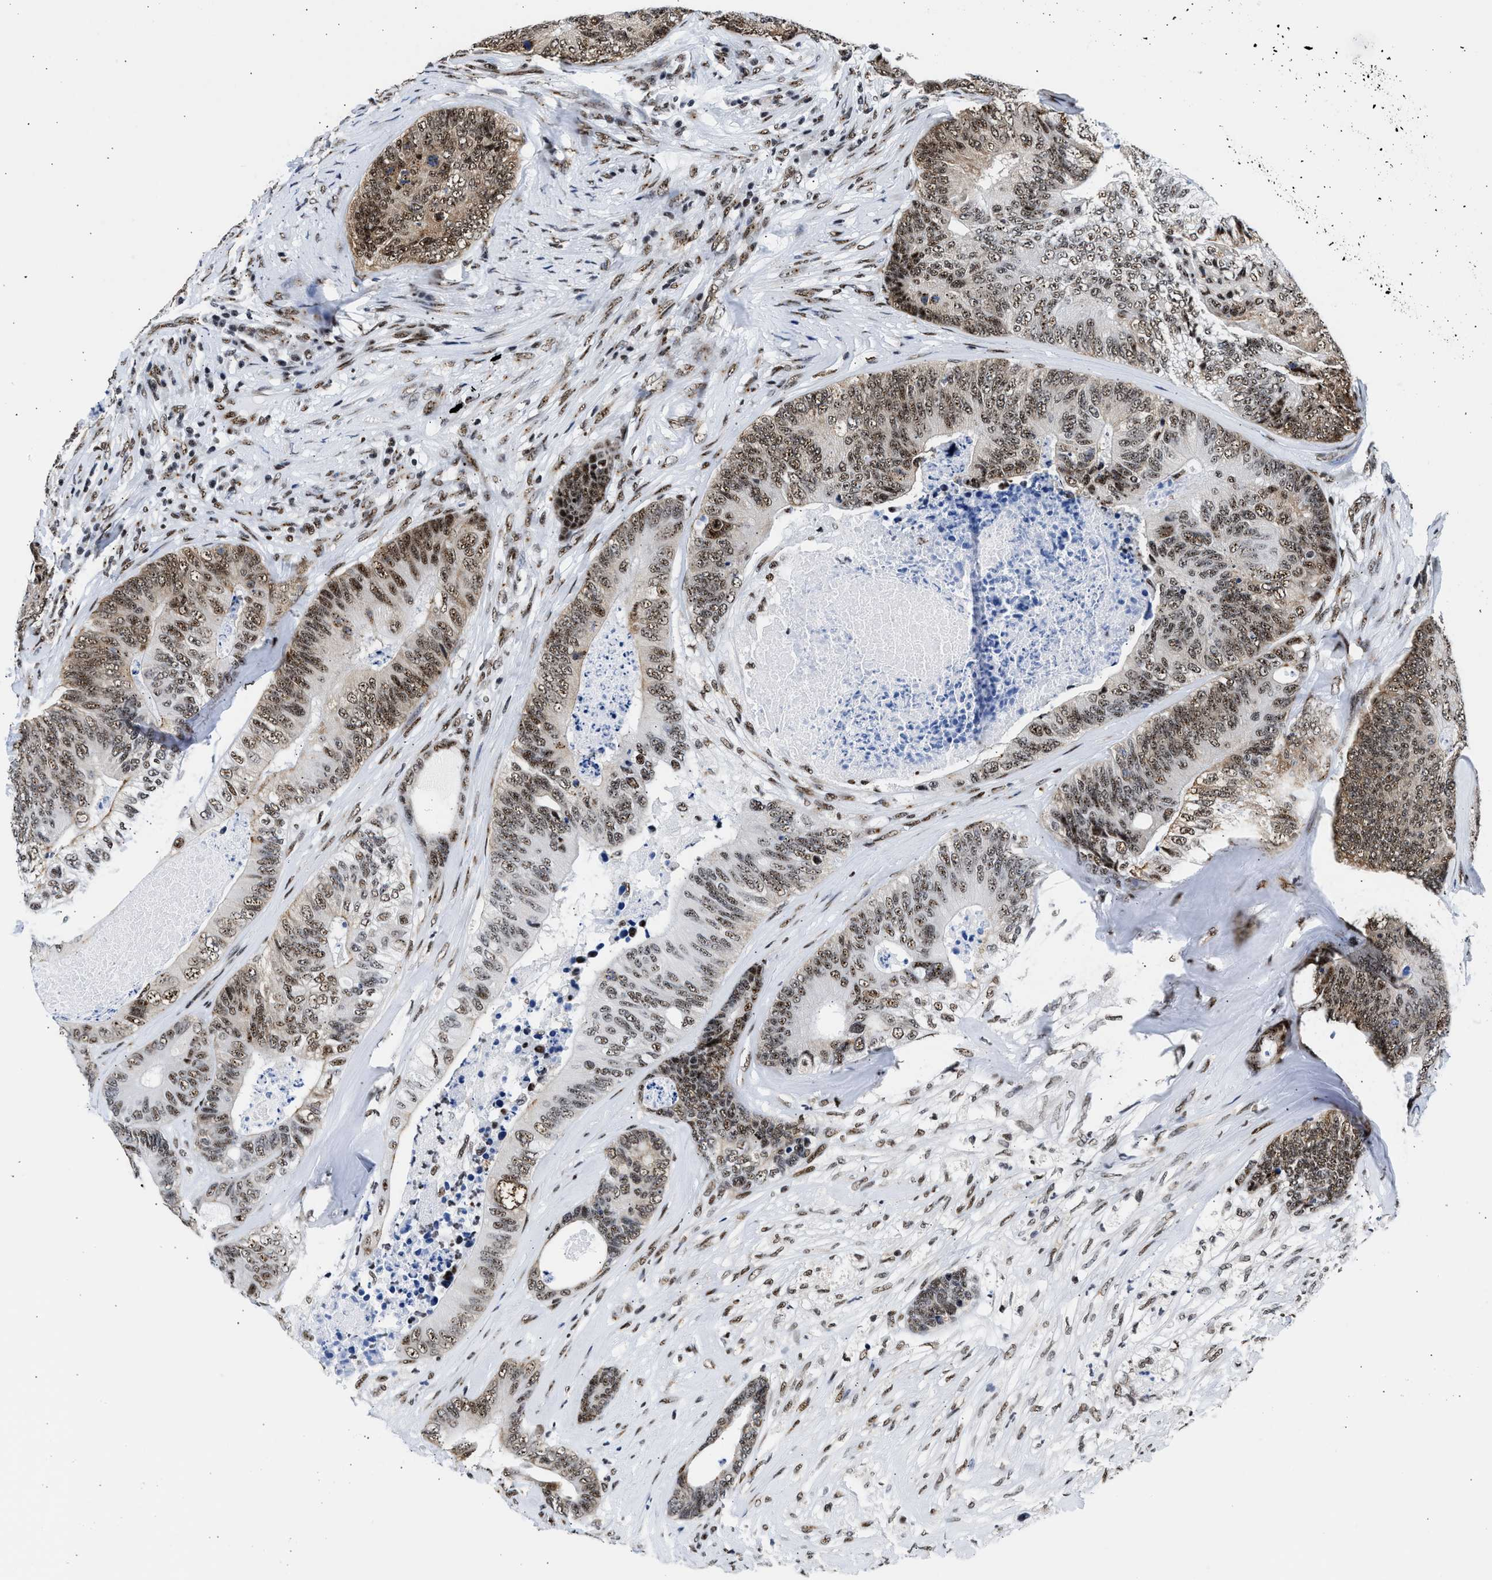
{"staining": {"intensity": "moderate", "quantity": ">75%", "location": "nuclear"}, "tissue": "colorectal cancer", "cell_type": "Tumor cells", "image_type": "cancer", "snomed": [{"axis": "morphology", "description": "Adenocarcinoma, NOS"}, {"axis": "topography", "description": "Colon"}], "caption": "This is an image of immunohistochemistry staining of colorectal adenocarcinoma, which shows moderate staining in the nuclear of tumor cells.", "gene": "RBM8A", "patient": {"sex": "female", "age": 67}}